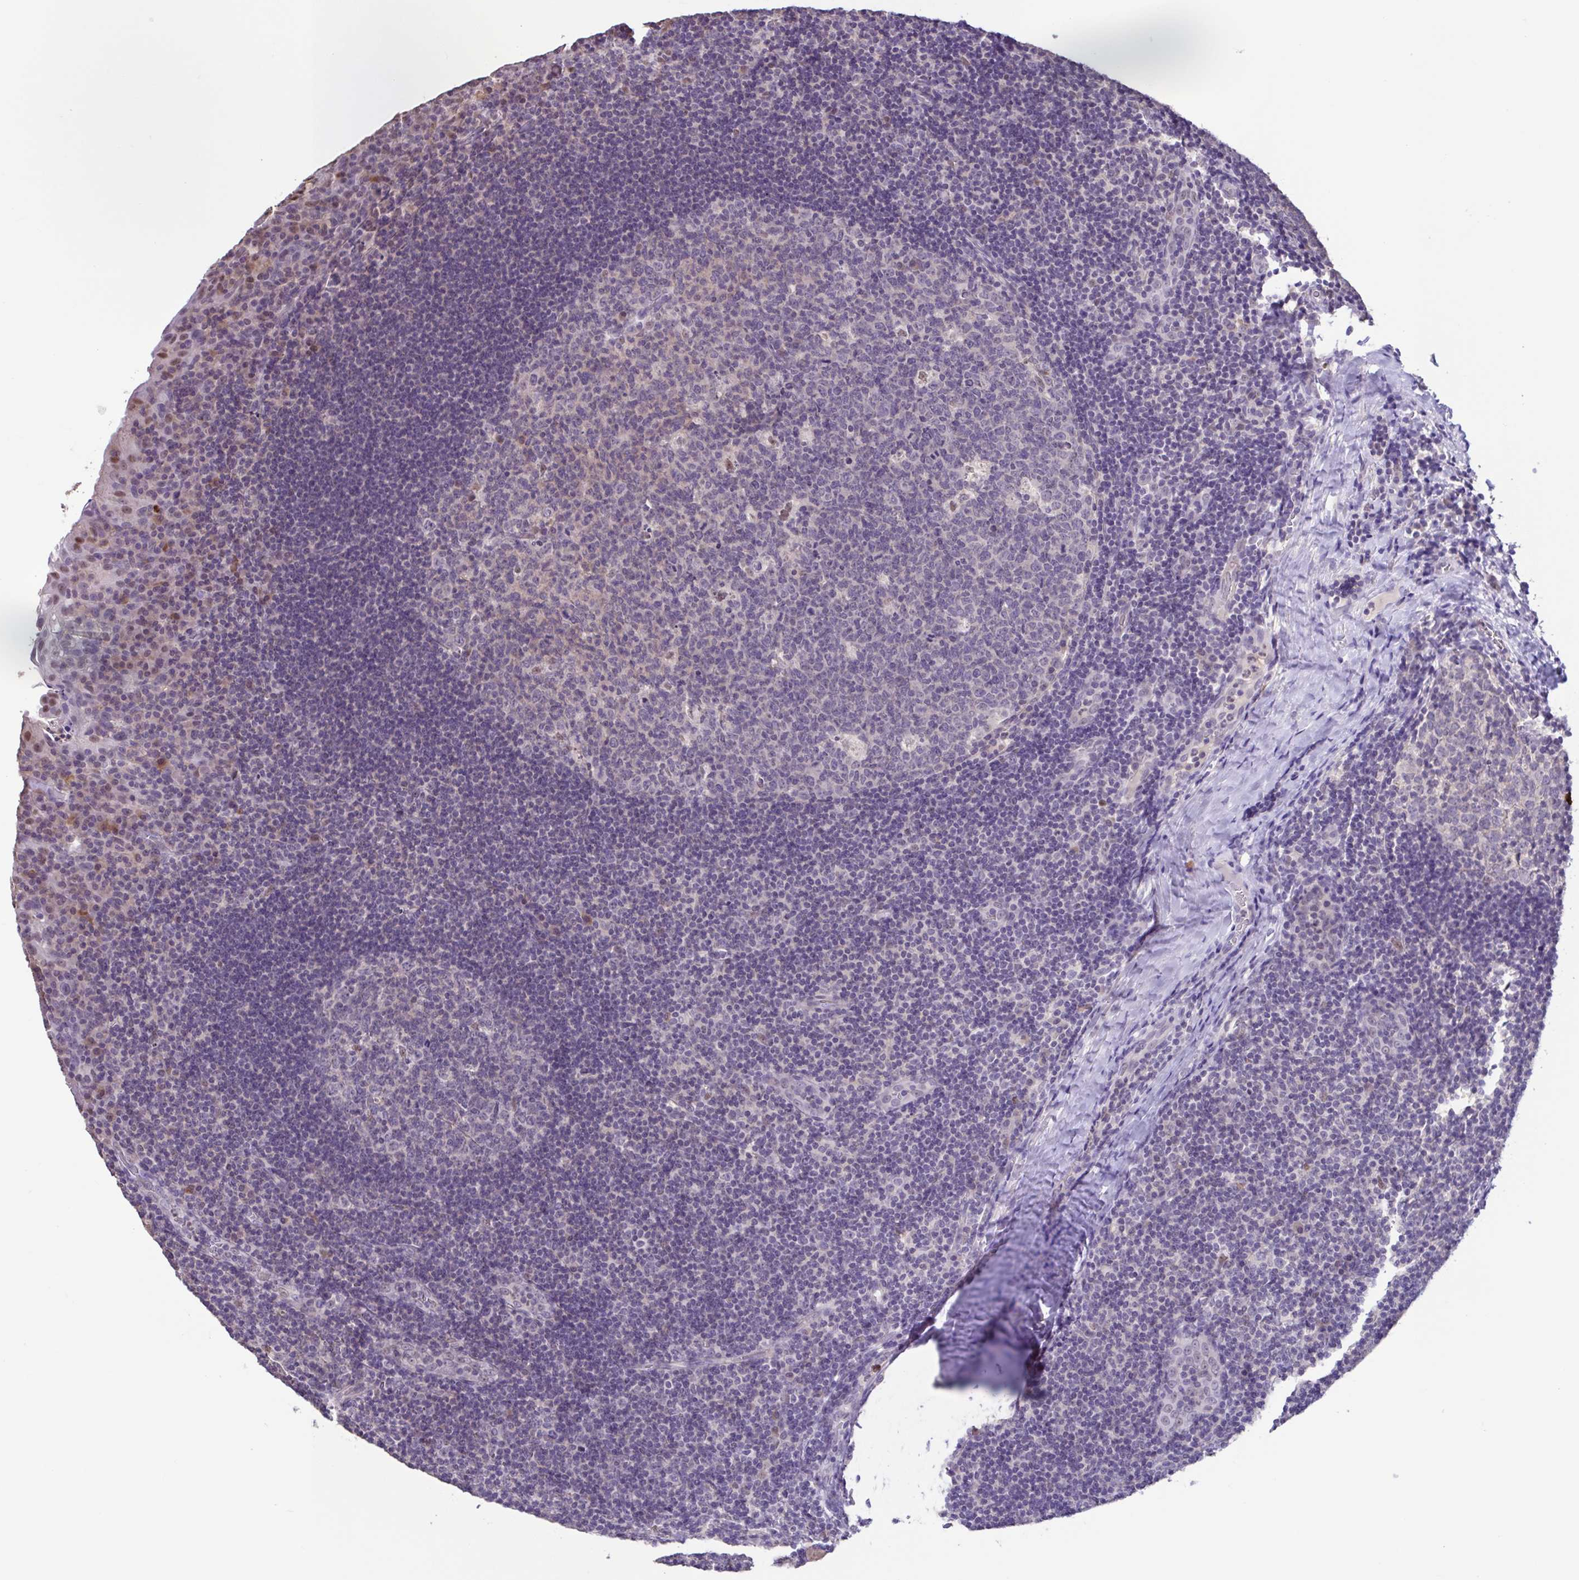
{"staining": {"intensity": "weak", "quantity": "<25%", "location": "cytoplasmic/membranous,nuclear"}, "tissue": "tonsil", "cell_type": "Germinal center cells", "image_type": "normal", "snomed": [{"axis": "morphology", "description": "Normal tissue, NOS"}, {"axis": "topography", "description": "Tonsil"}], "caption": "Immunohistochemical staining of normal human tonsil displays no significant expression in germinal center cells. (Stains: DAB (3,3'-diaminobenzidine) immunohistochemistry with hematoxylin counter stain, Microscopy: brightfield microscopy at high magnification).", "gene": "ACTRT3", "patient": {"sex": "male", "age": 17}}